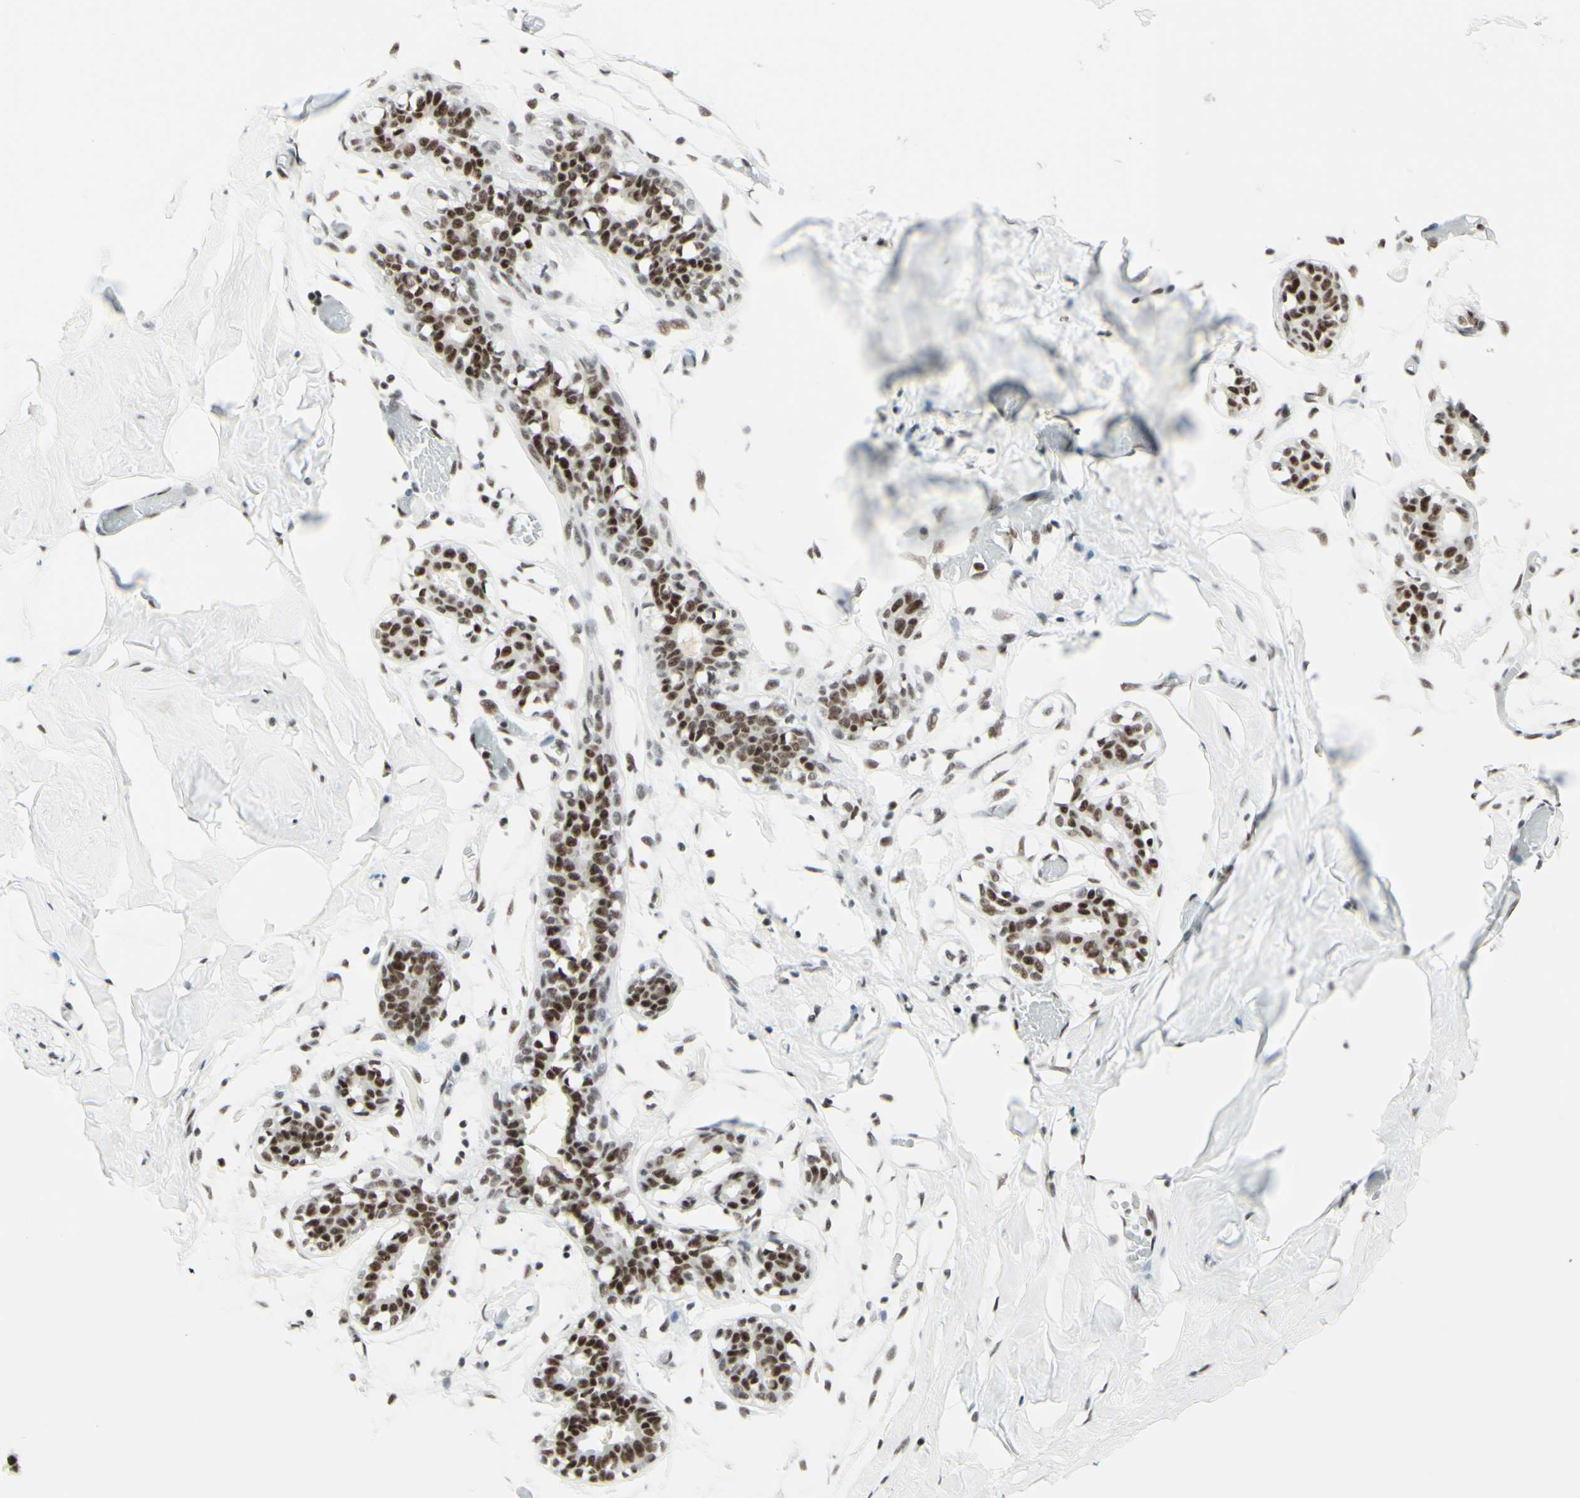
{"staining": {"intensity": "moderate", "quantity": ">75%", "location": "nuclear"}, "tissue": "adipose tissue", "cell_type": "Adipocytes", "image_type": "normal", "snomed": [{"axis": "morphology", "description": "Normal tissue, NOS"}, {"axis": "topography", "description": "Breast"}, {"axis": "topography", "description": "Adipose tissue"}], "caption": "This is a micrograph of immunohistochemistry staining of benign adipose tissue, which shows moderate staining in the nuclear of adipocytes.", "gene": "WTAP", "patient": {"sex": "female", "age": 25}}